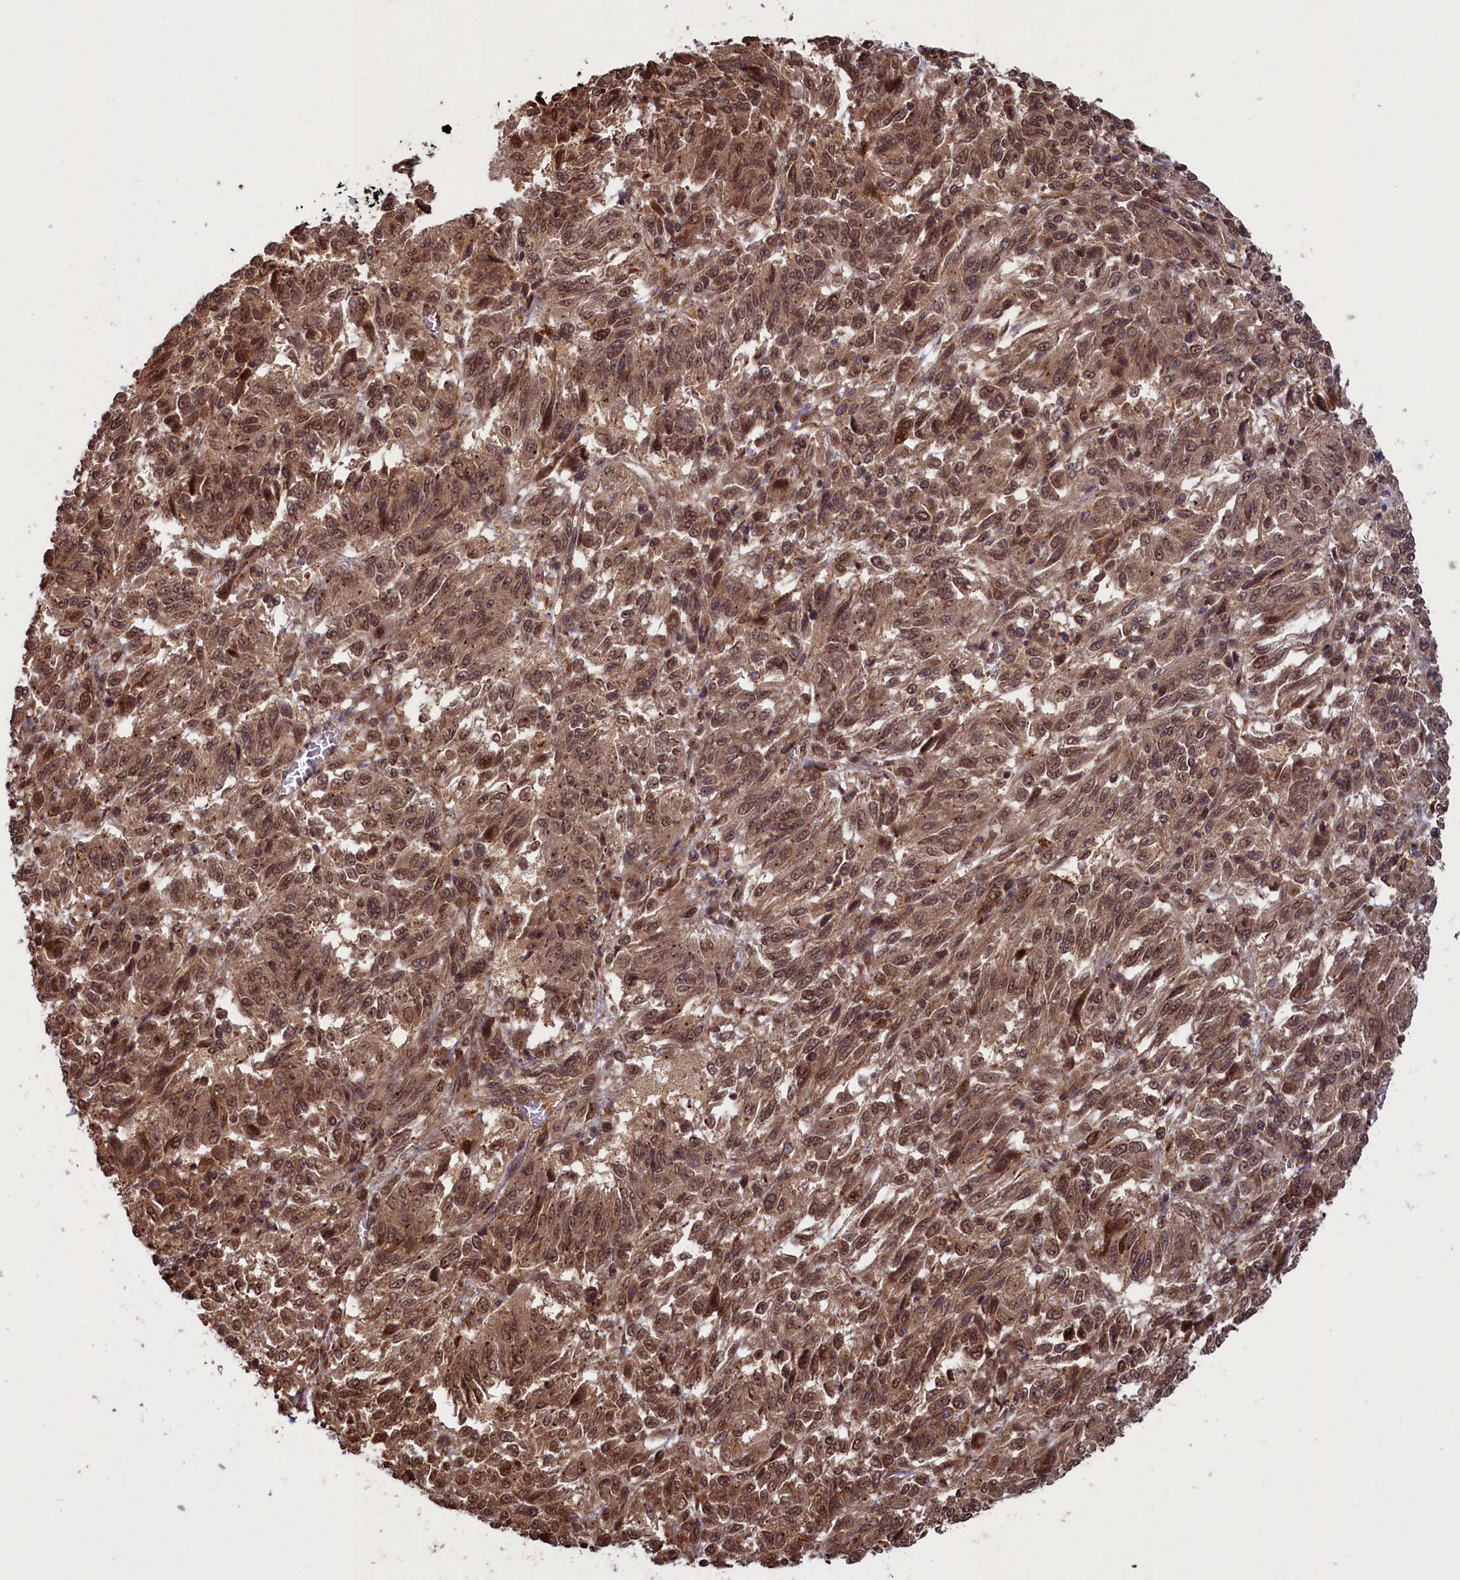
{"staining": {"intensity": "moderate", "quantity": ">75%", "location": "cytoplasmic/membranous,nuclear"}, "tissue": "melanoma", "cell_type": "Tumor cells", "image_type": "cancer", "snomed": [{"axis": "morphology", "description": "Malignant melanoma, Metastatic site"}, {"axis": "topography", "description": "Lung"}], "caption": "This micrograph exhibits immunohistochemistry (IHC) staining of human malignant melanoma (metastatic site), with medium moderate cytoplasmic/membranous and nuclear staining in approximately >75% of tumor cells.", "gene": "NAE1", "patient": {"sex": "male", "age": 64}}